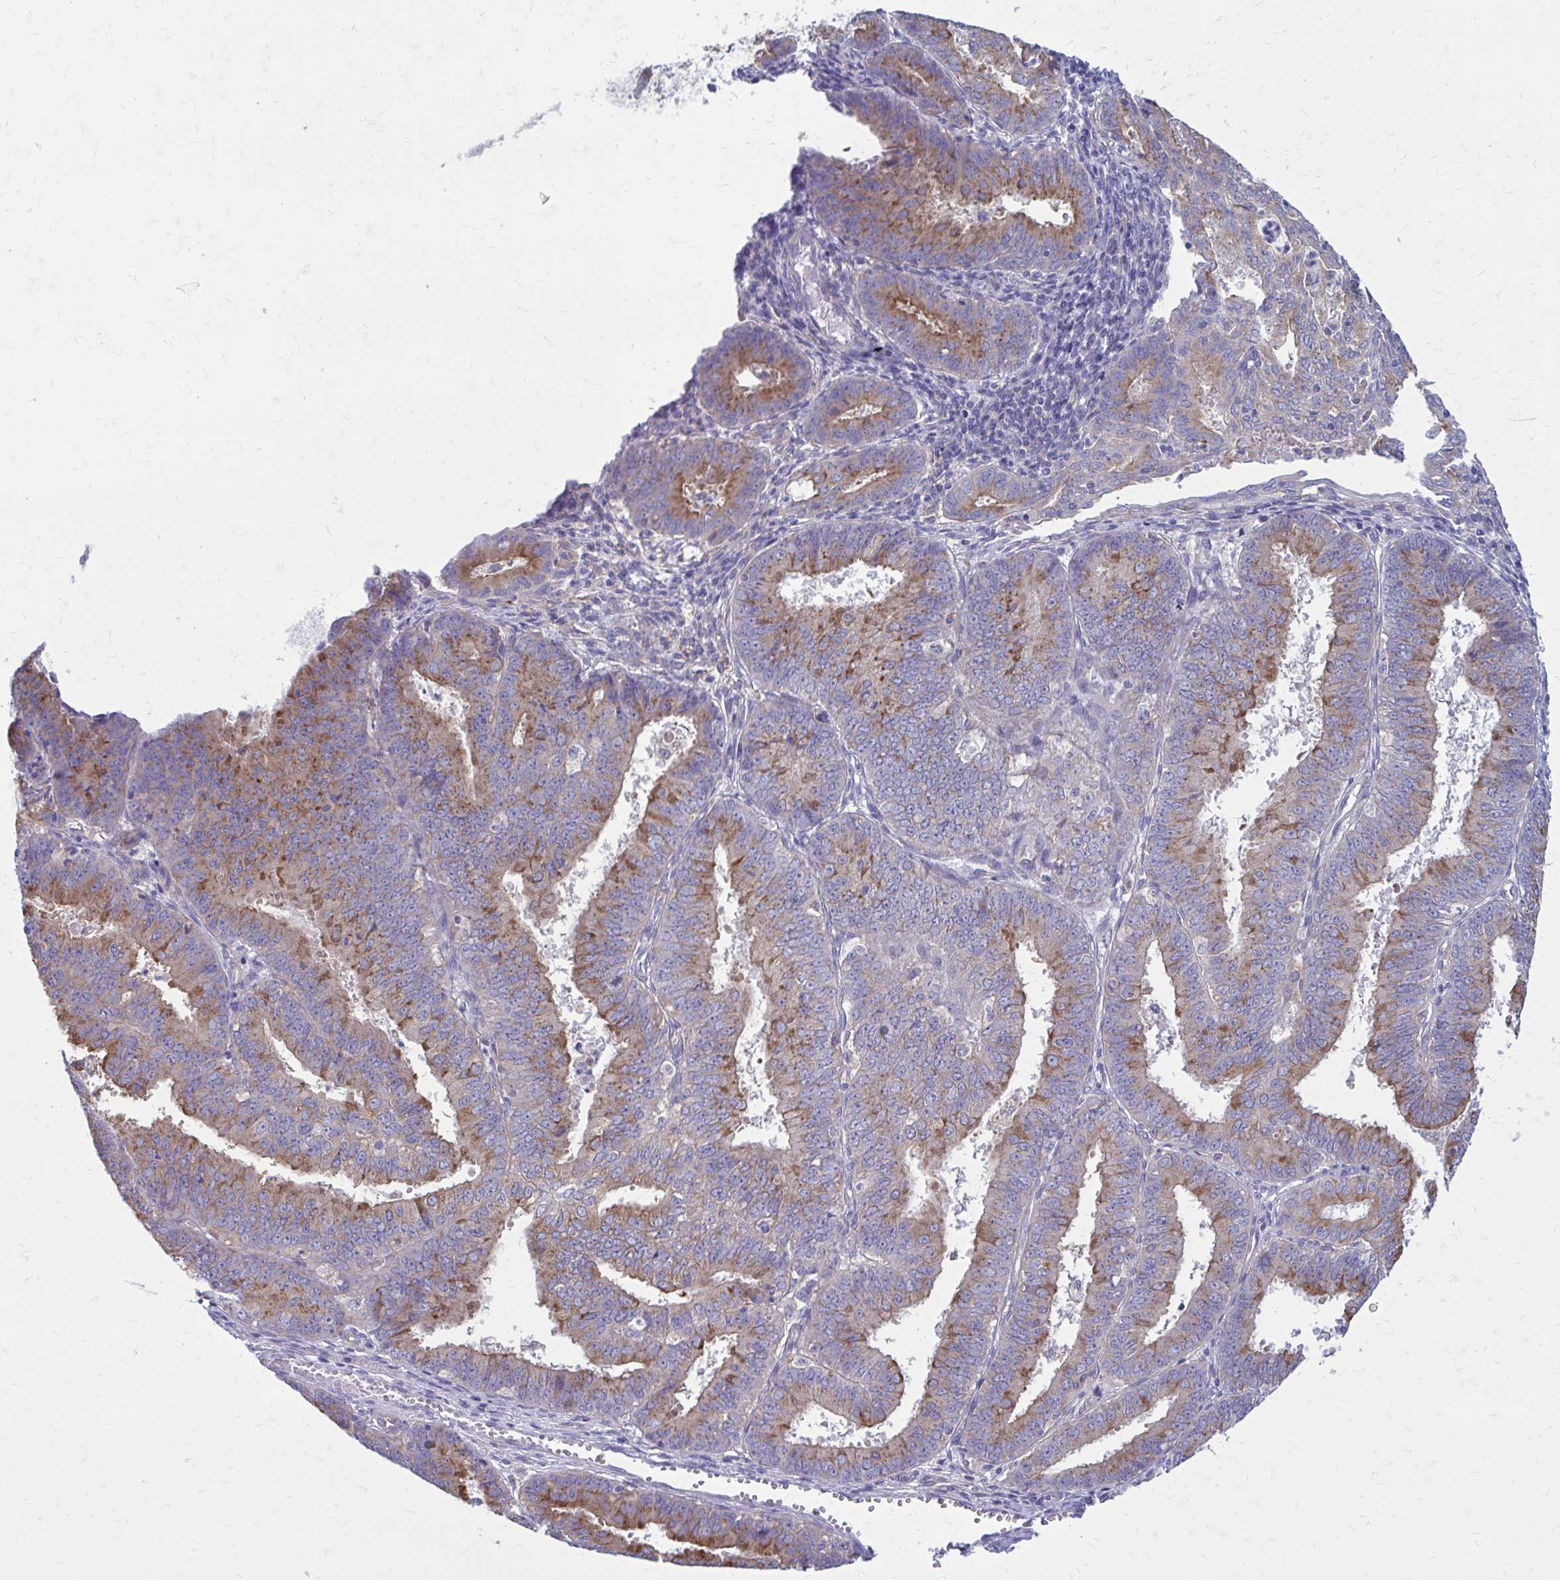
{"staining": {"intensity": "weak", "quantity": "25%-75%", "location": "cytoplasmic/membranous"}, "tissue": "endometrial cancer", "cell_type": "Tumor cells", "image_type": "cancer", "snomed": [{"axis": "morphology", "description": "Adenocarcinoma, NOS"}, {"axis": "topography", "description": "Endometrium"}], "caption": "Adenocarcinoma (endometrial) stained with DAB IHC demonstrates low levels of weak cytoplasmic/membranous expression in approximately 25%-75% of tumor cells.", "gene": "CLTA", "patient": {"sex": "female", "age": 73}}